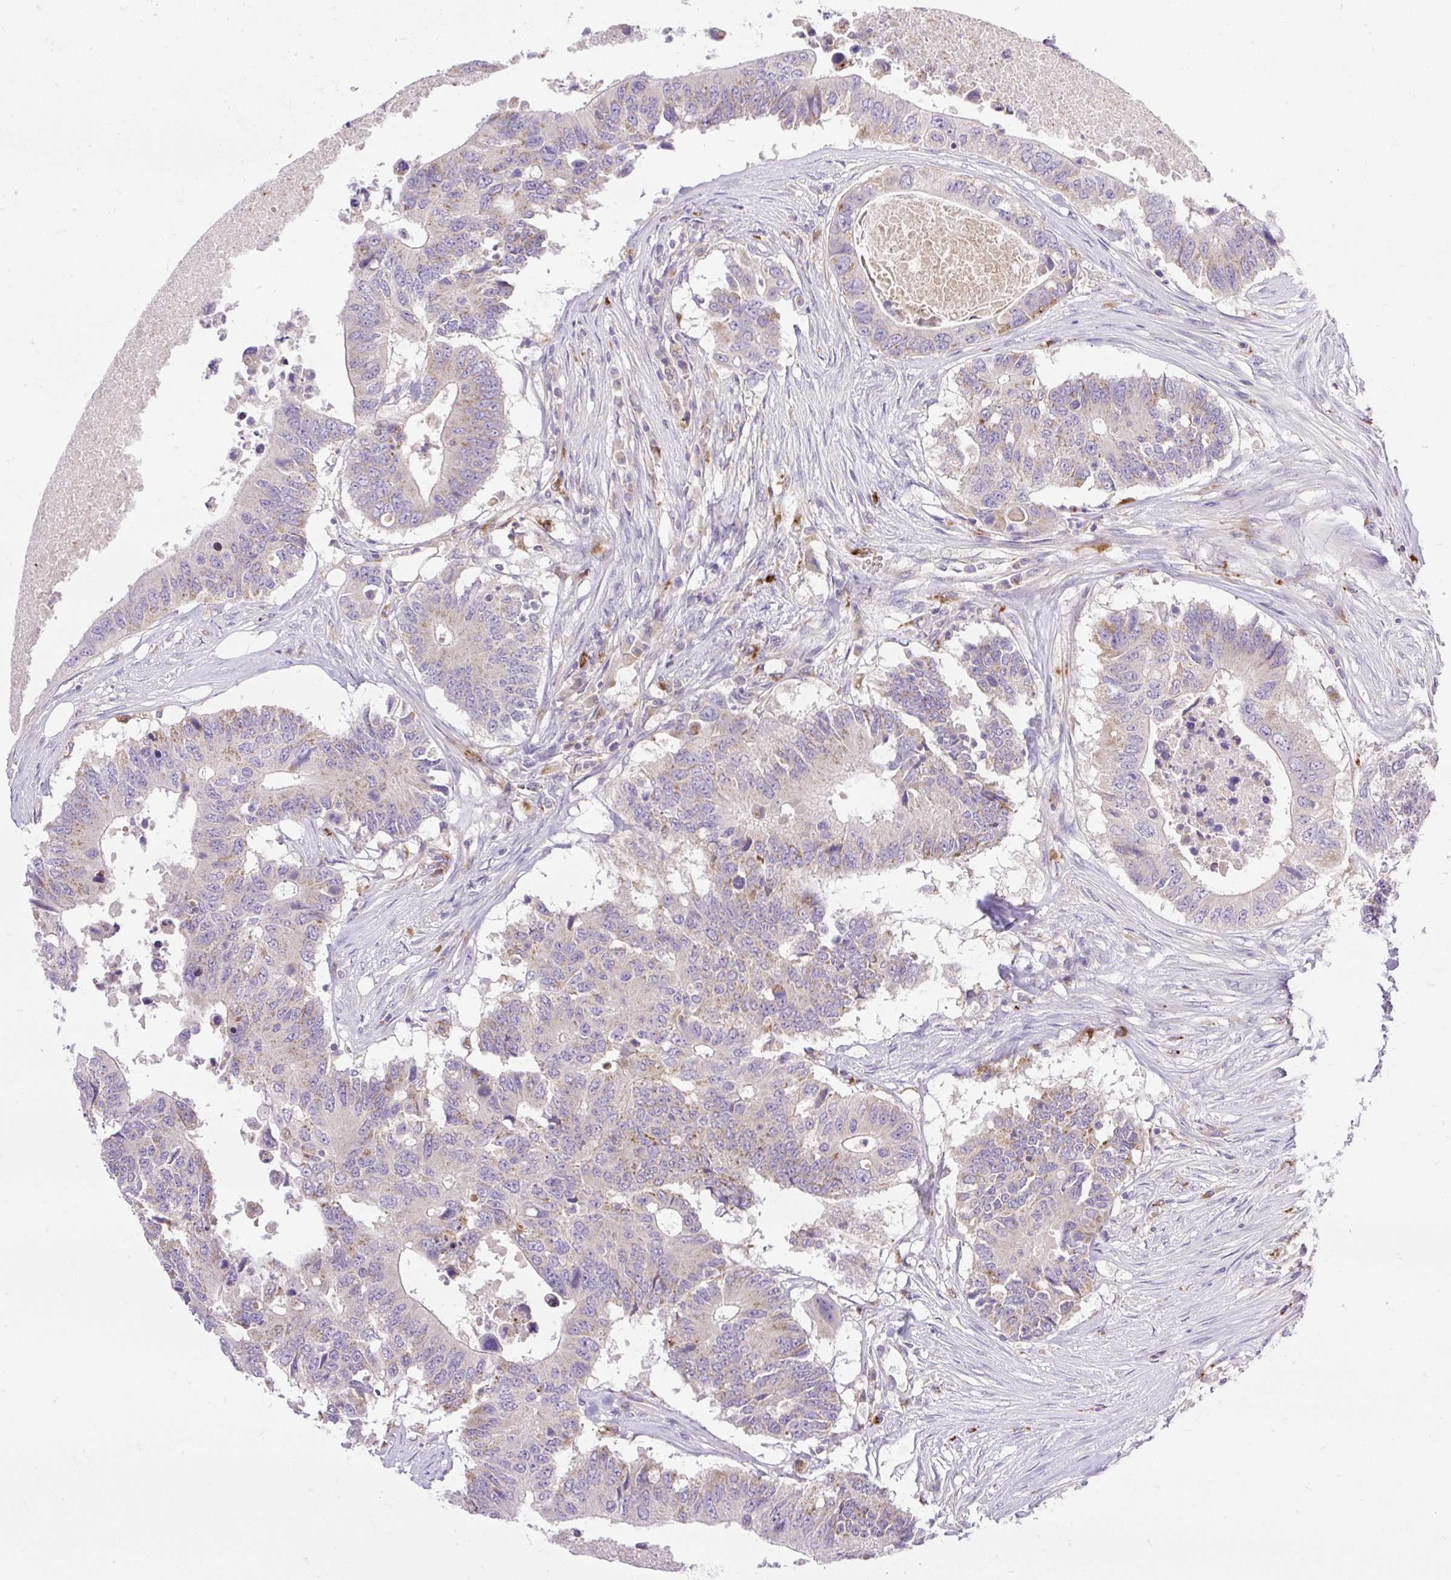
{"staining": {"intensity": "weak", "quantity": "<25%", "location": "cytoplasmic/membranous"}, "tissue": "colorectal cancer", "cell_type": "Tumor cells", "image_type": "cancer", "snomed": [{"axis": "morphology", "description": "Adenocarcinoma, NOS"}, {"axis": "topography", "description": "Colon"}], "caption": "DAB (3,3'-diaminobenzidine) immunohistochemical staining of colorectal adenocarcinoma demonstrates no significant staining in tumor cells.", "gene": "HEXB", "patient": {"sex": "male", "age": 71}}